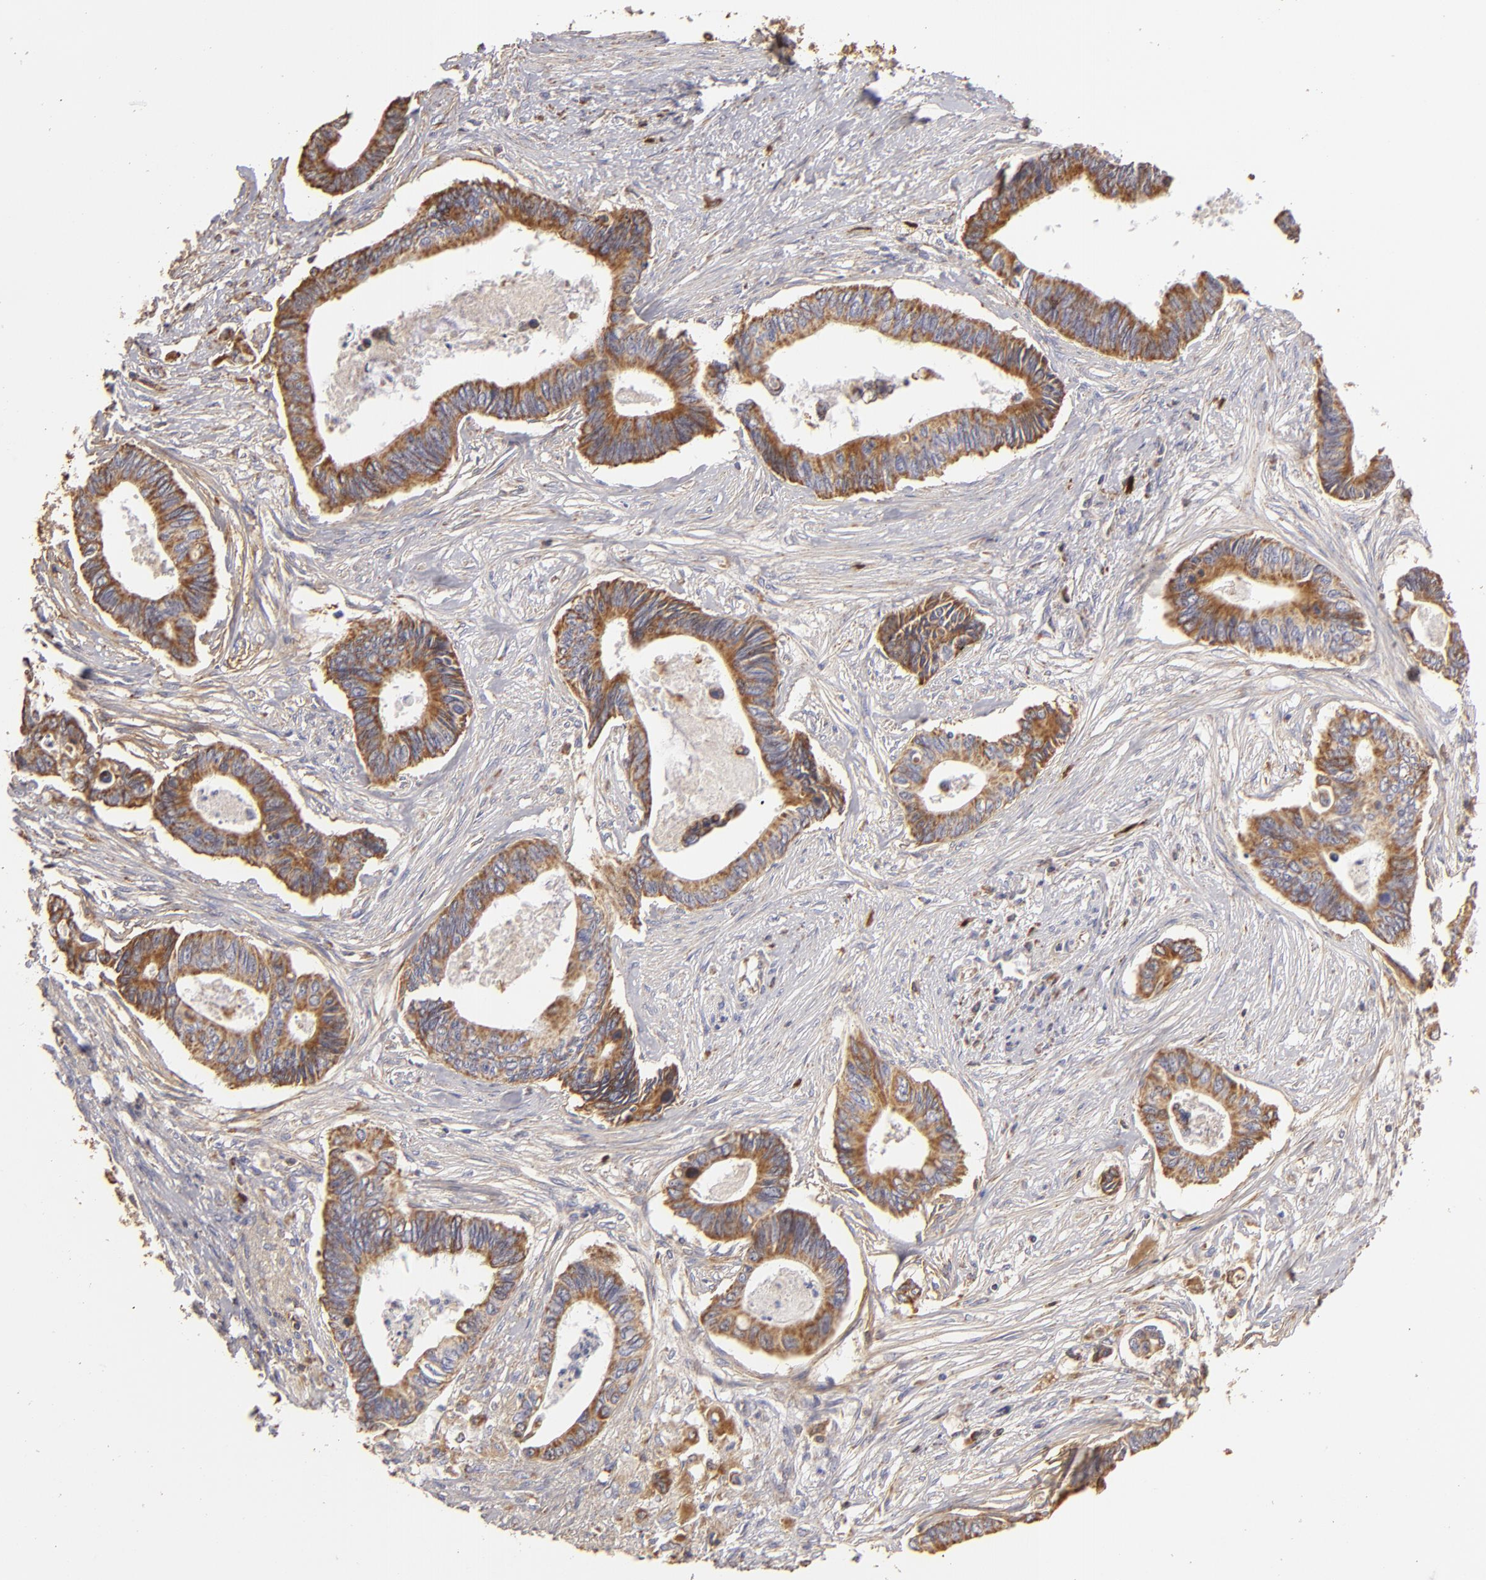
{"staining": {"intensity": "moderate", "quantity": ">75%", "location": "cytoplasmic/membranous"}, "tissue": "pancreatic cancer", "cell_type": "Tumor cells", "image_type": "cancer", "snomed": [{"axis": "morphology", "description": "Adenocarcinoma, NOS"}, {"axis": "topography", "description": "Pancreas"}], "caption": "This is an image of IHC staining of pancreatic adenocarcinoma, which shows moderate positivity in the cytoplasmic/membranous of tumor cells.", "gene": "CFB", "patient": {"sex": "female", "age": 70}}